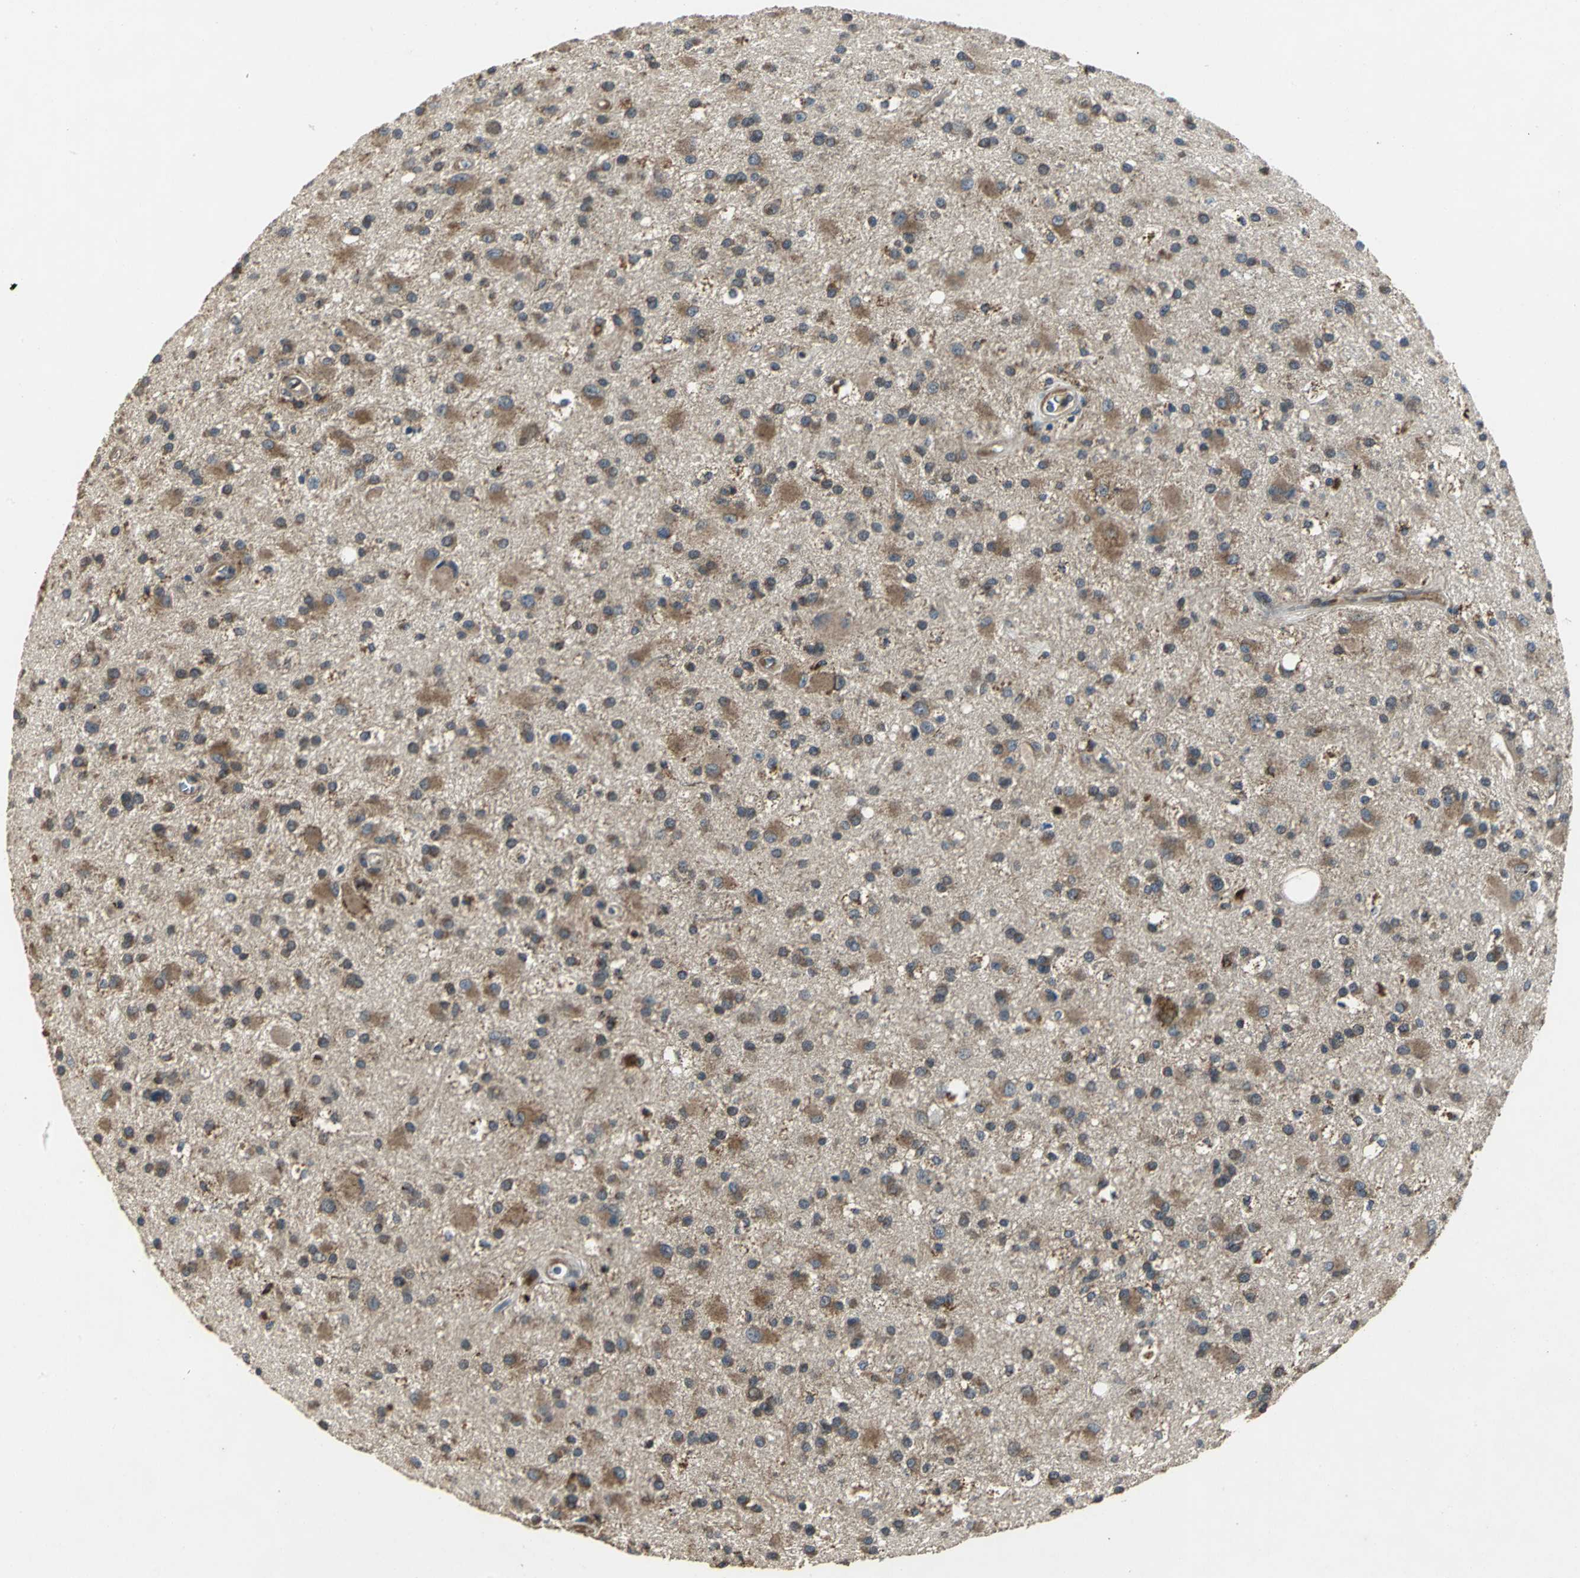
{"staining": {"intensity": "moderate", "quantity": ">75%", "location": "cytoplasmic/membranous"}, "tissue": "glioma", "cell_type": "Tumor cells", "image_type": "cancer", "snomed": [{"axis": "morphology", "description": "Glioma, malignant, Low grade"}, {"axis": "topography", "description": "Brain"}], "caption": "IHC micrograph of low-grade glioma (malignant) stained for a protein (brown), which exhibits medium levels of moderate cytoplasmic/membranous expression in approximately >75% of tumor cells.", "gene": "IRF3", "patient": {"sex": "male", "age": 58}}